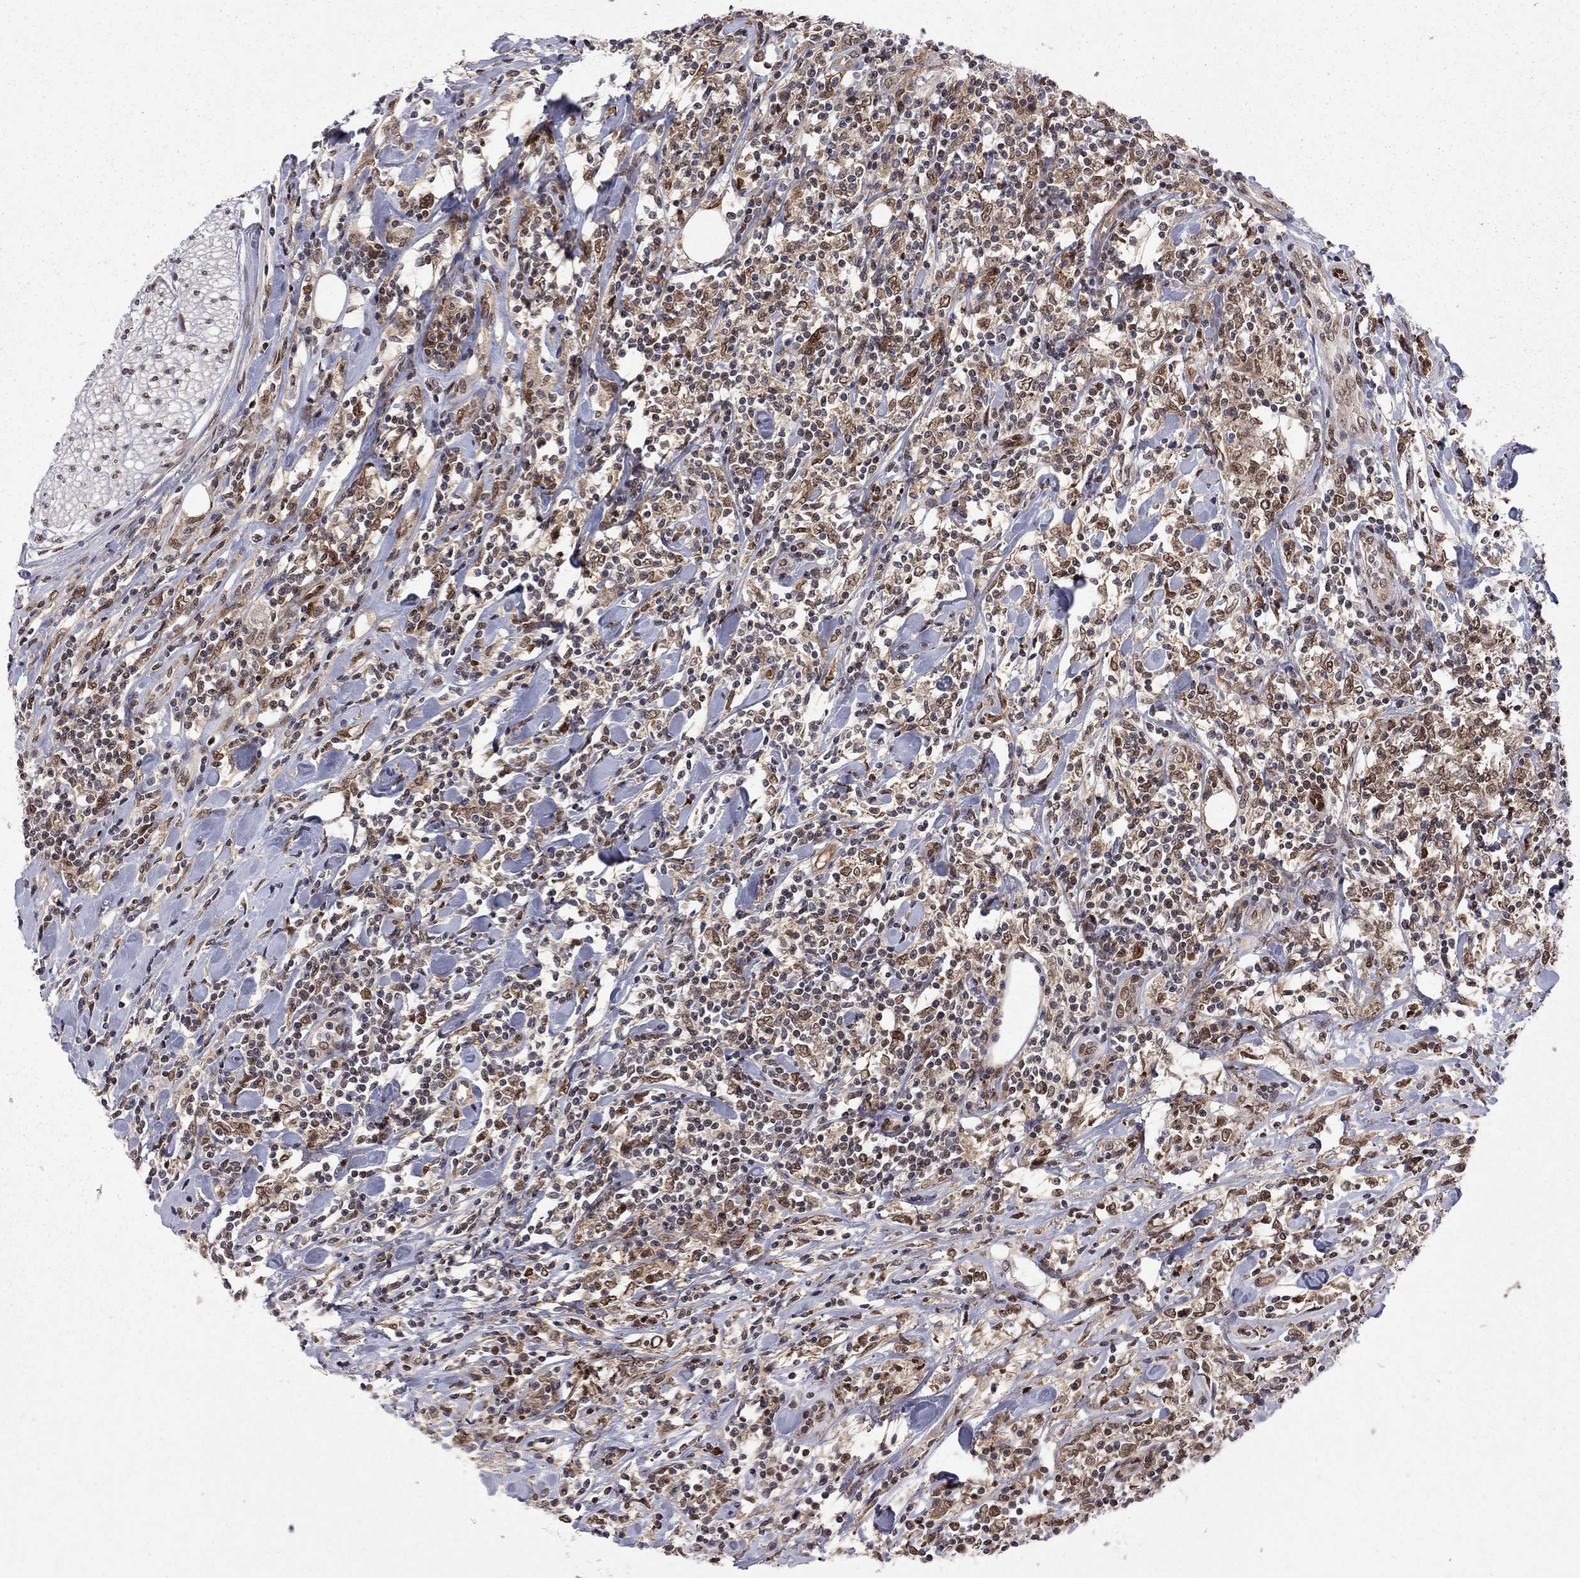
{"staining": {"intensity": "moderate", "quantity": "25%-75%", "location": "nuclear"}, "tissue": "lymphoma", "cell_type": "Tumor cells", "image_type": "cancer", "snomed": [{"axis": "morphology", "description": "Malignant lymphoma, non-Hodgkin's type, High grade"}, {"axis": "topography", "description": "Lymph node"}], "caption": "An image of lymphoma stained for a protein shows moderate nuclear brown staining in tumor cells.", "gene": "SAP30L", "patient": {"sex": "female", "age": 84}}